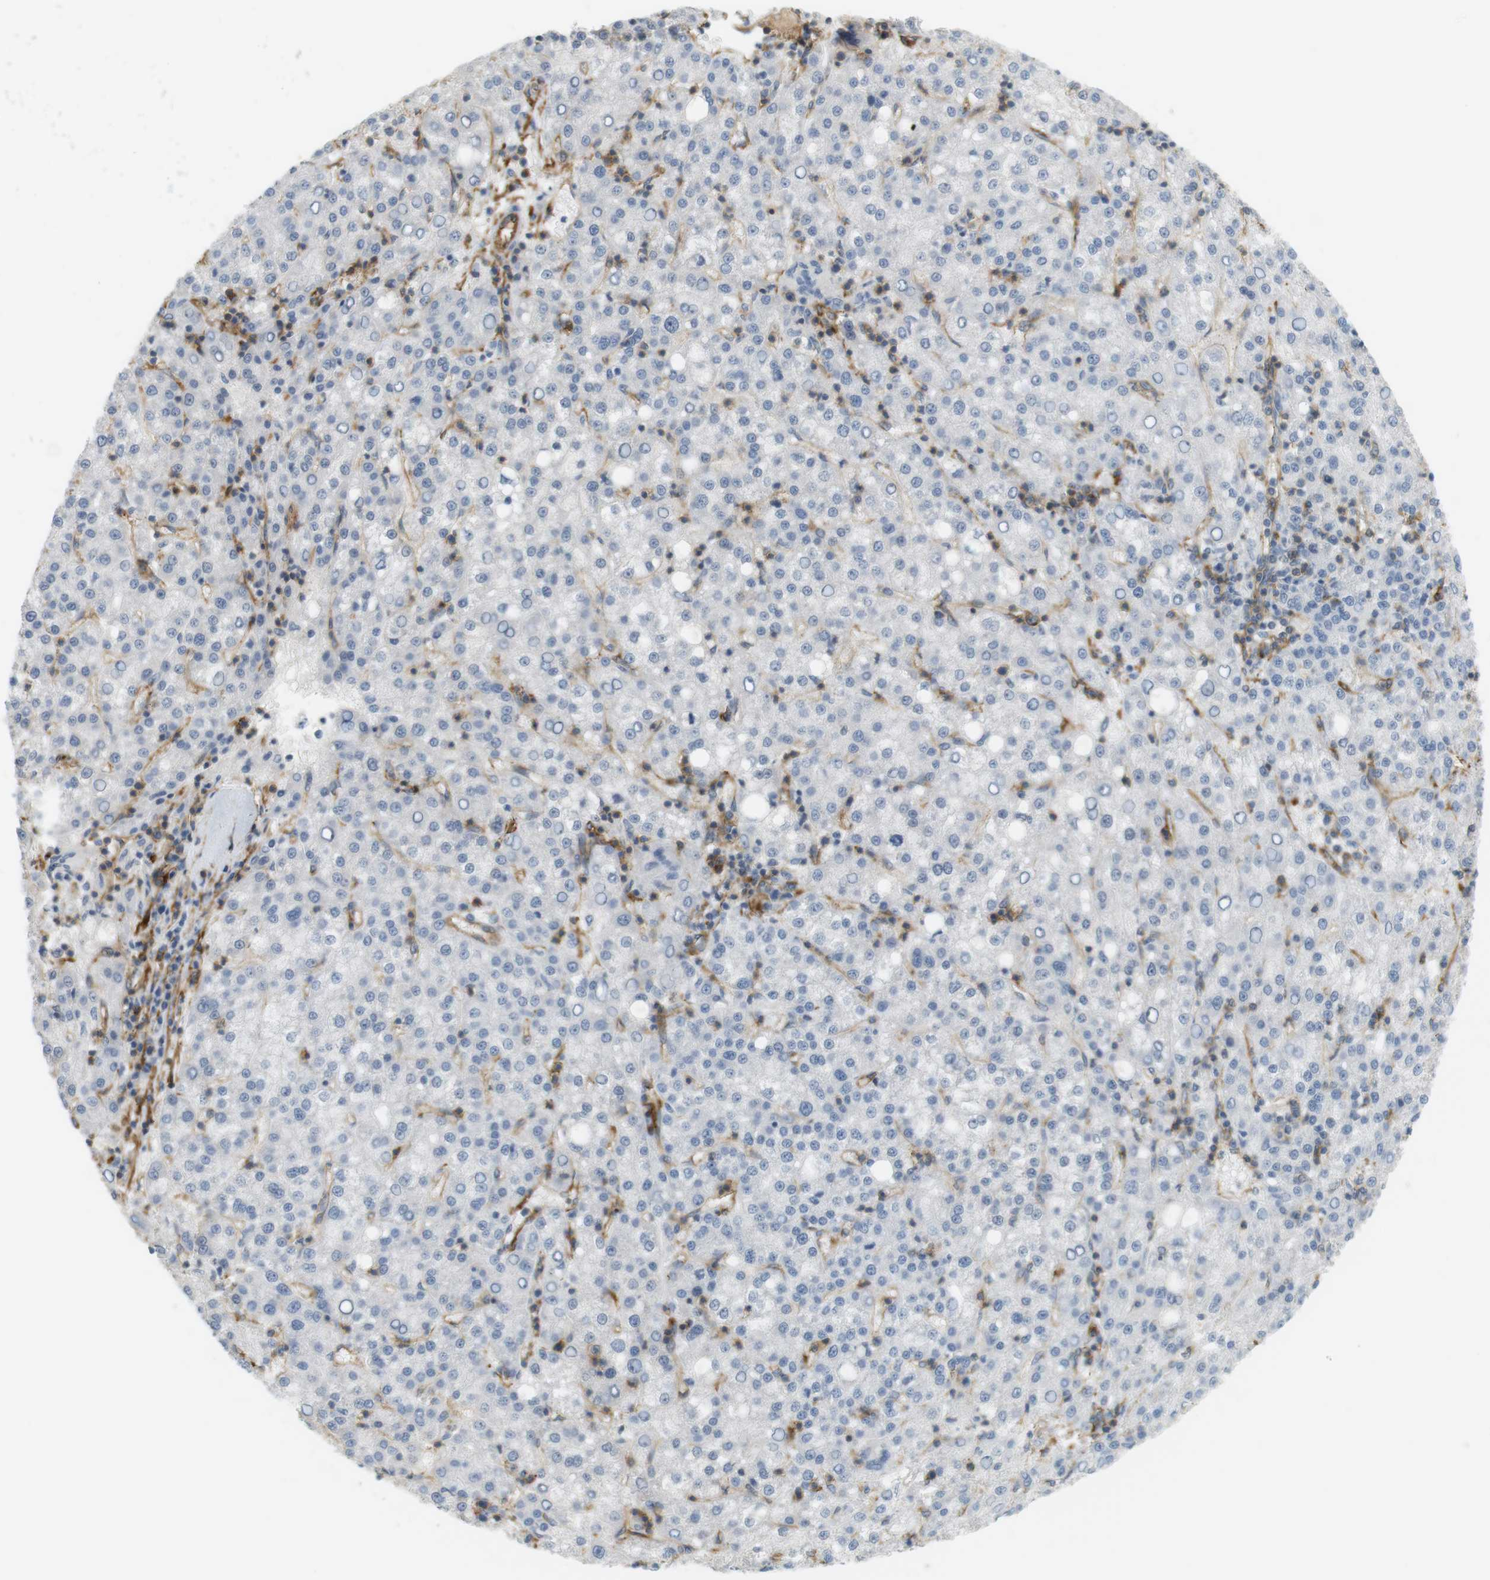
{"staining": {"intensity": "negative", "quantity": "none", "location": "none"}, "tissue": "liver cancer", "cell_type": "Tumor cells", "image_type": "cancer", "snomed": [{"axis": "morphology", "description": "Carcinoma, Hepatocellular, NOS"}, {"axis": "topography", "description": "Liver"}], "caption": "IHC histopathology image of human hepatocellular carcinoma (liver) stained for a protein (brown), which demonstrates no expression in tumor cells.", "gene": "F2R", "patient": {"sex": "female", "age": 58}}